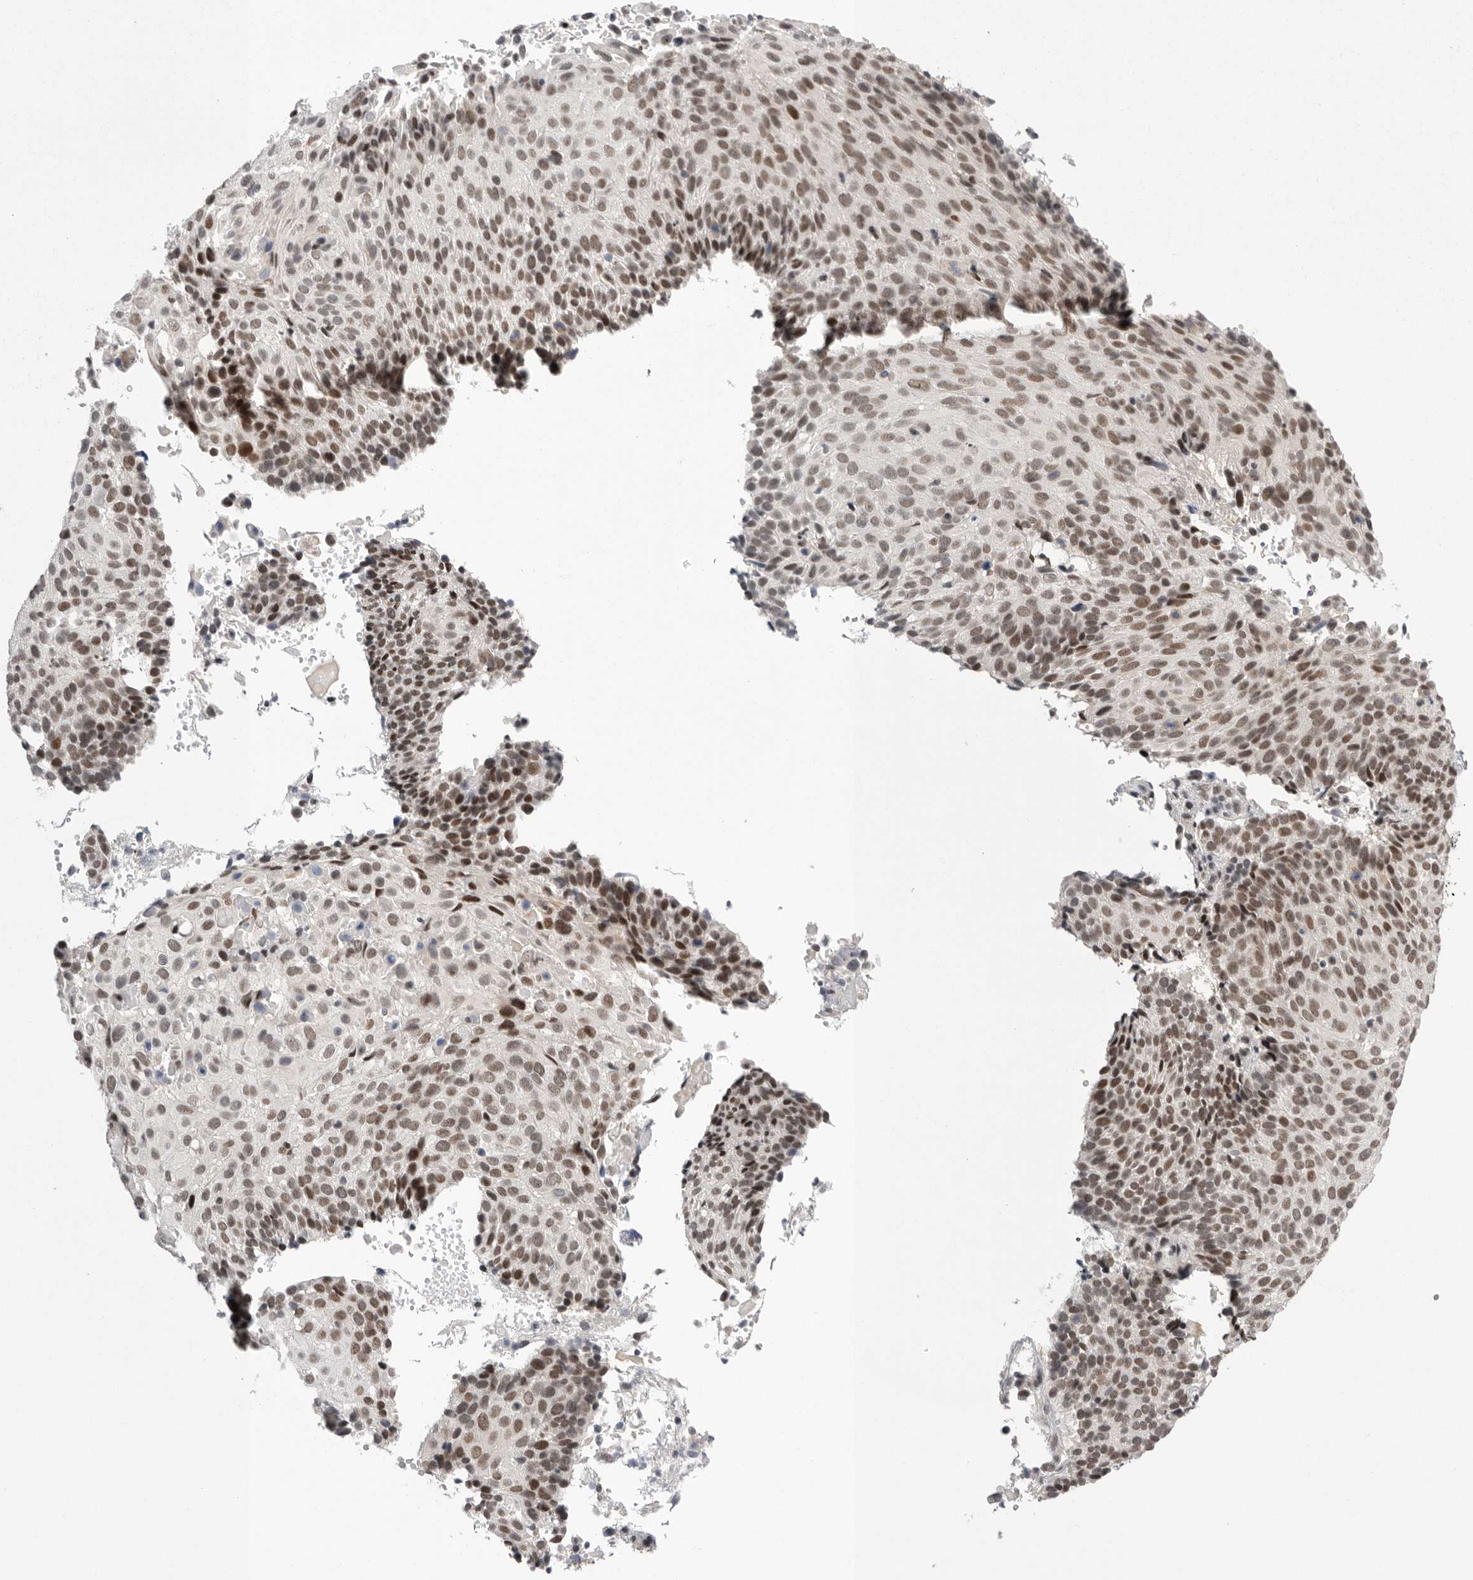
{"staining": {"intensity": "moderate", "quantity": ">75%", "location": "nuclear"}, "tissue": "cervical cancer", "cell_type": "Tumor cells", "image_type": "cancer", "snomed": [{"axis": "morphology", "description": "Squamous cell carcinoma, NOS"}, {"axis": "topography", "description": "Cervix"}], "caption": "A micrograph of human cervical cancer (squamous cell carcinoma) stained for a protein exhibits moderate nuclear brown staining in tumor cells.", "gene": "POU5F1", "patient": {"sex": "female", "age": 74}}